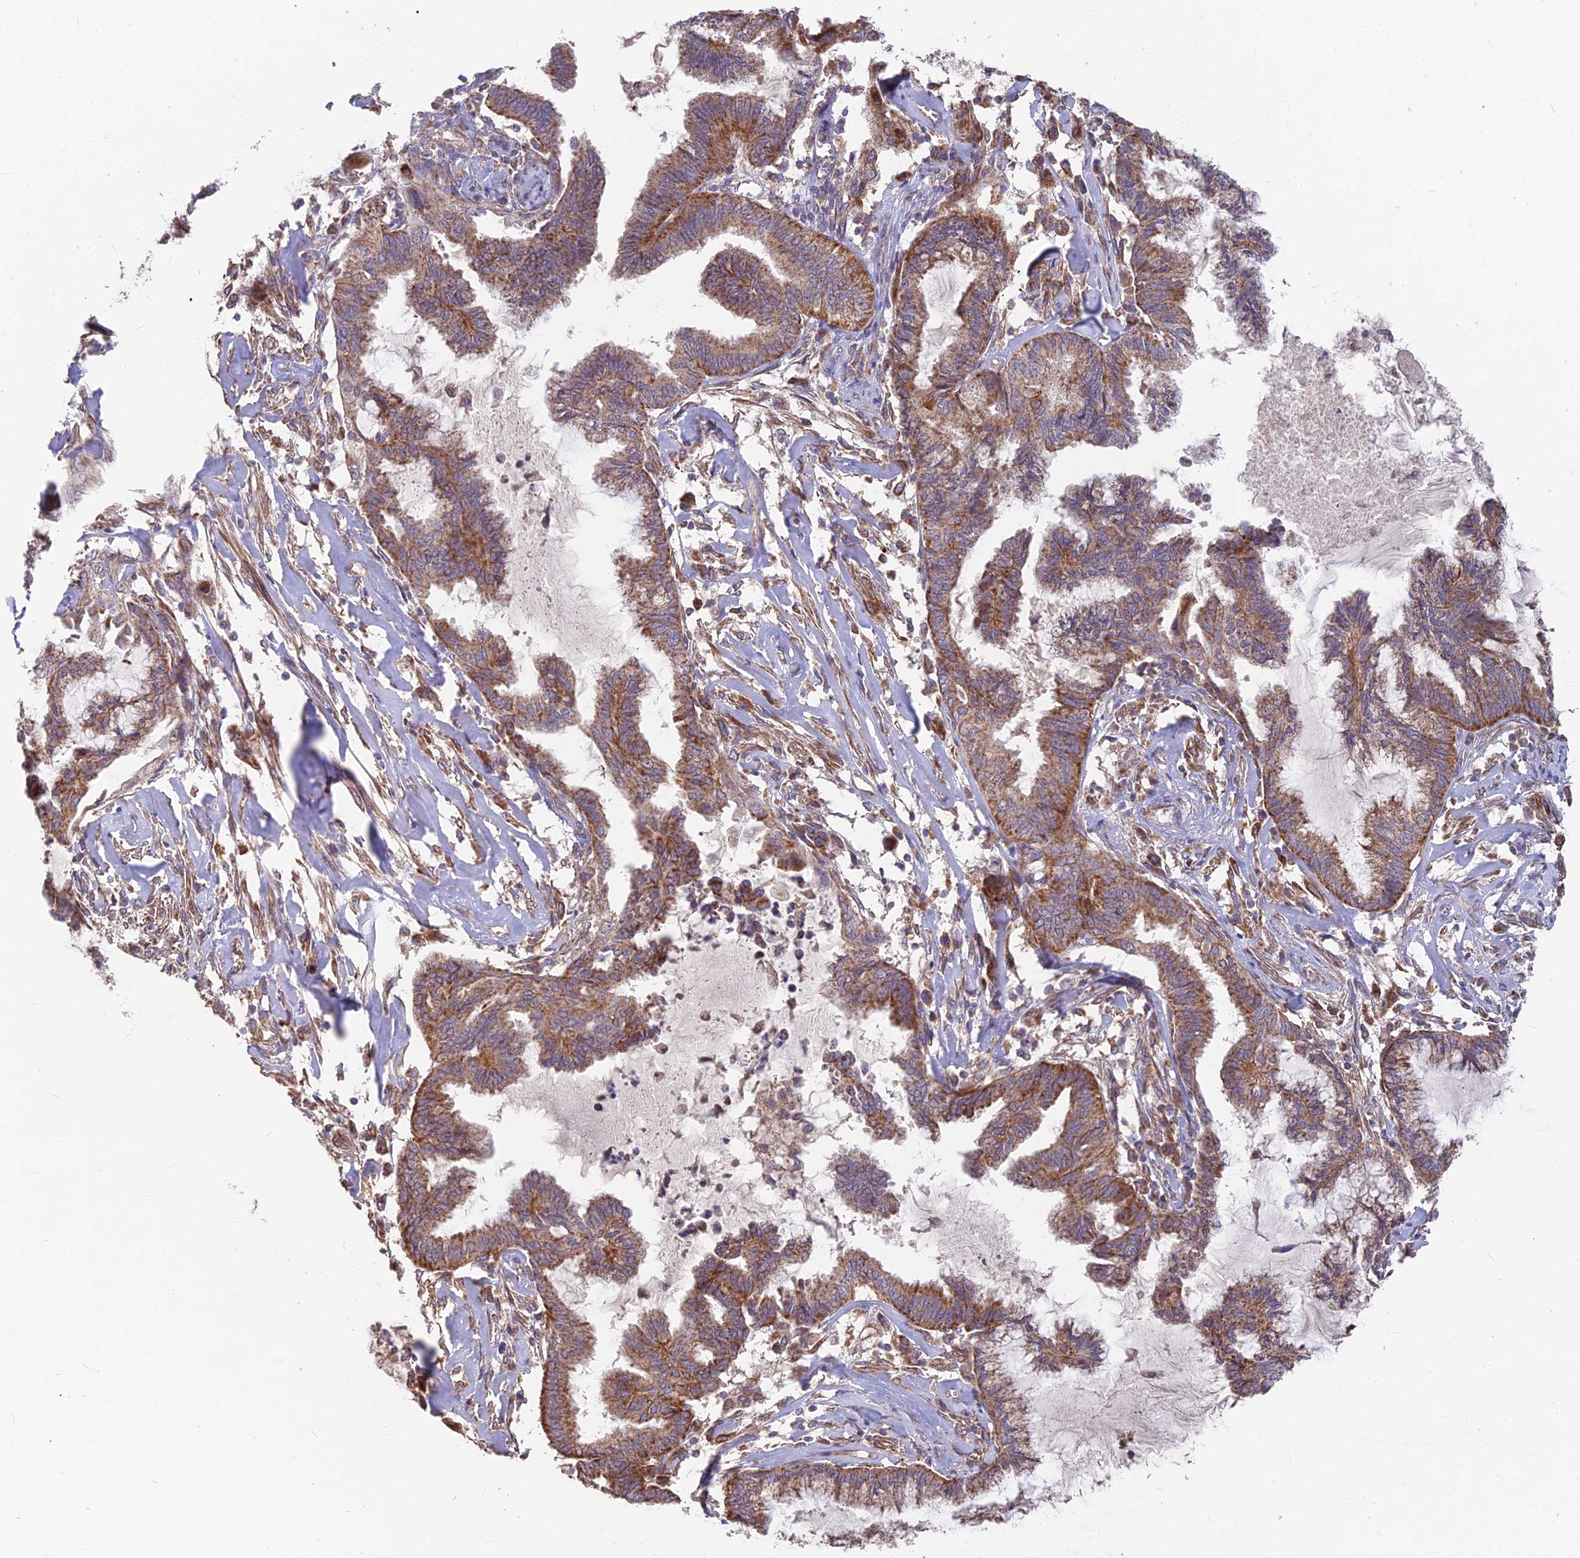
{"staining": {"intensity": "moderate", "quantity": ">75%", "location": "cytoplasmic/membranous"}, "tissue": "endometrial cancer", "cell_type": "Tumor cells", "image_type": "cancer", "snomed": [{"axis": "morphology", "description": "Adenocarcinoma, NOS"}, {"axis": "topography", "description": "Endometrium"}], "caption": "Immunohistochemistry image of neoplastic tissue: human endometrial cancer (adenocarcinoma) stained using immunohistochemistry (IHC) displays medium levels of moderate protein expression localized specifically in the cytoplasmic/membranous of tumor cells, appearing as a cytoplasmic/membranous brown color.", "gene": "IFT22", "patient": {"sex": "female", "age": 86}}